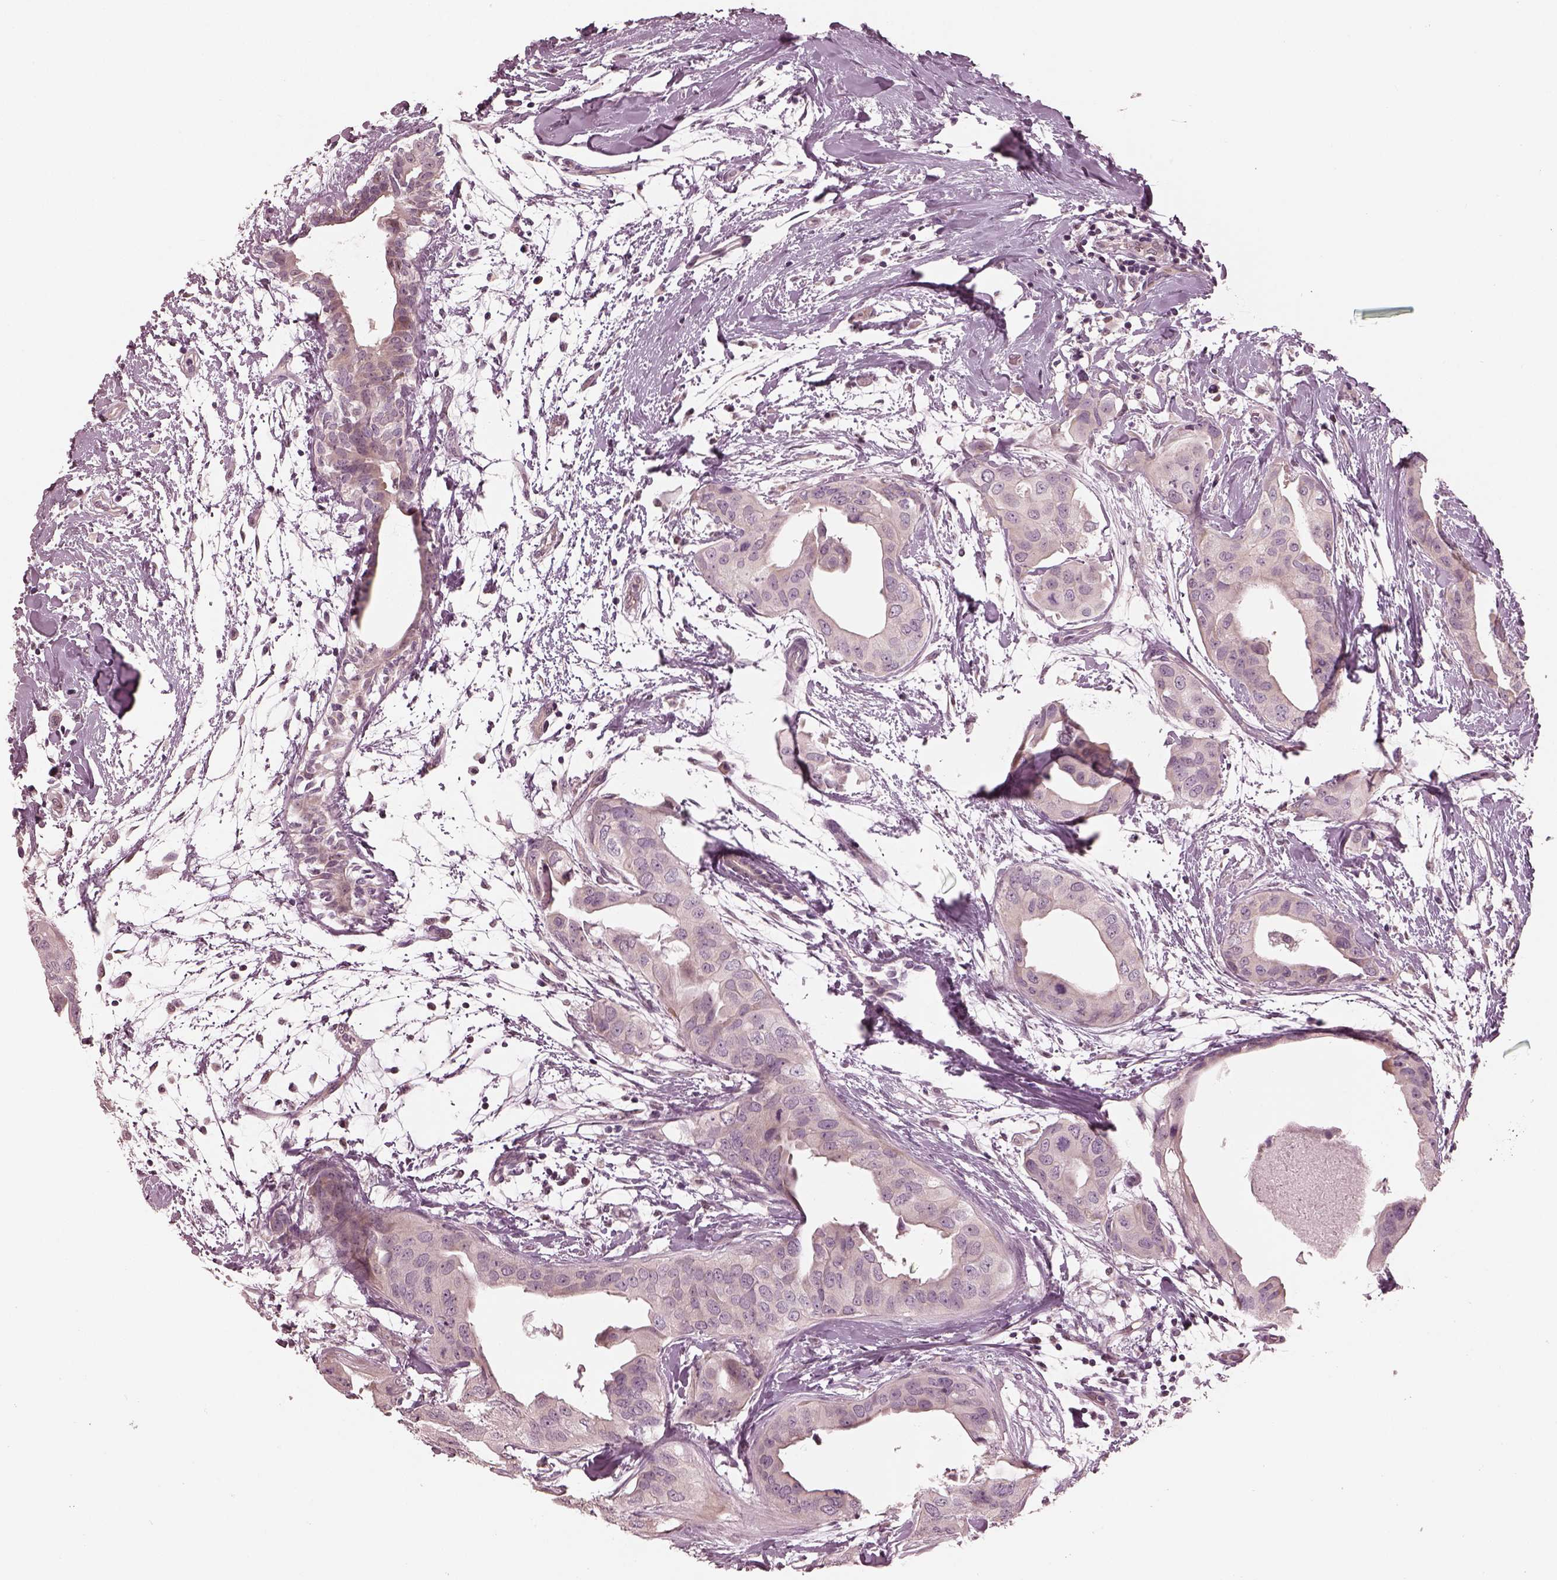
{"staining": {"intensity": "negative", "quantity": "none", "location": "none"}, "tissue": "breast cancer", "cell_type": "Tumor cells", "image_type": "cancer", "snomed": [{"axis": "morphology", "description": "Normal tissue, NOS"}, {"axis": "morphology", "description": "Duct carcinoma"}, {"axis": "topography", "description": "Breast"}], "caption": "Tumor cells are negative for protein expression in human breast infiltrating ductal carcinoma.", "gene": "IQCG", "patient": {"sex": "female", "age": 40}}